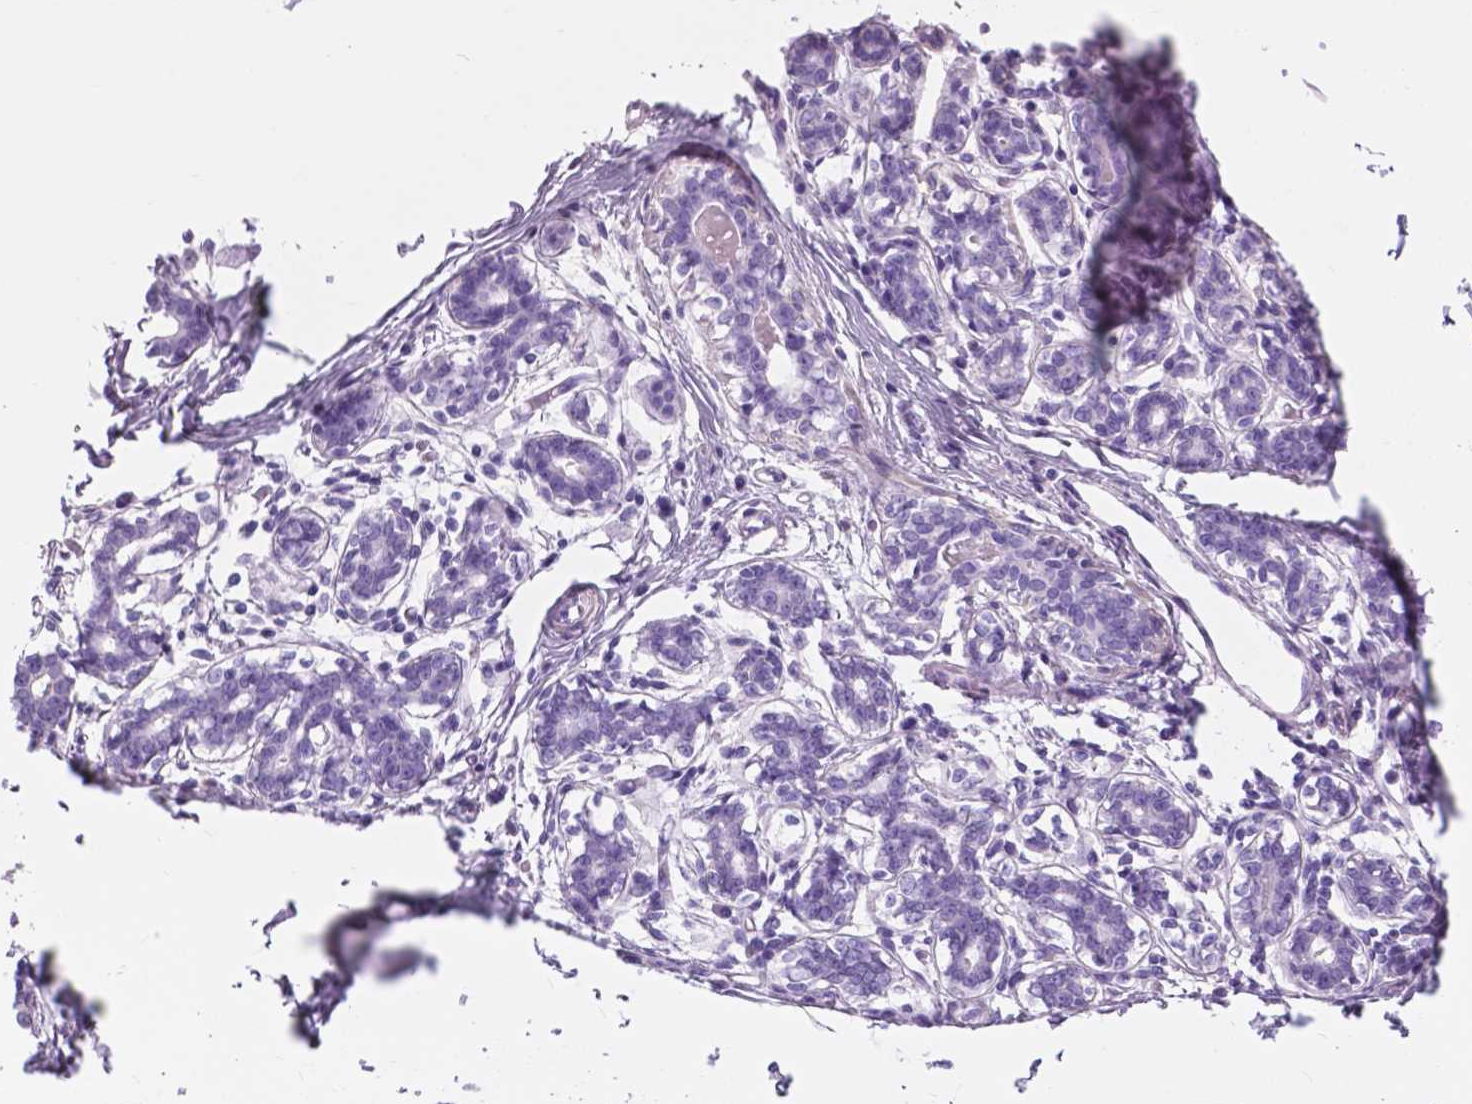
{"staining": {"intensity": "negative", "quantity": "none", "location": "none"}, "tissue": "breast", "cell_type": "Adipocytes", "image_type": "normal", "snomed": [{"axis": "morphology", "description": "Normal tissue, NOS"}, {"axis": "topography", "description": "Skin"}, {"axis": "topography", "description": "Breast"}], "caption": "The immunohistochemistry photomicrograph has no significant expression in adipocytes of breast.", "gene": "FXYD2", "patient": {"sex": "female", "age": 43}}